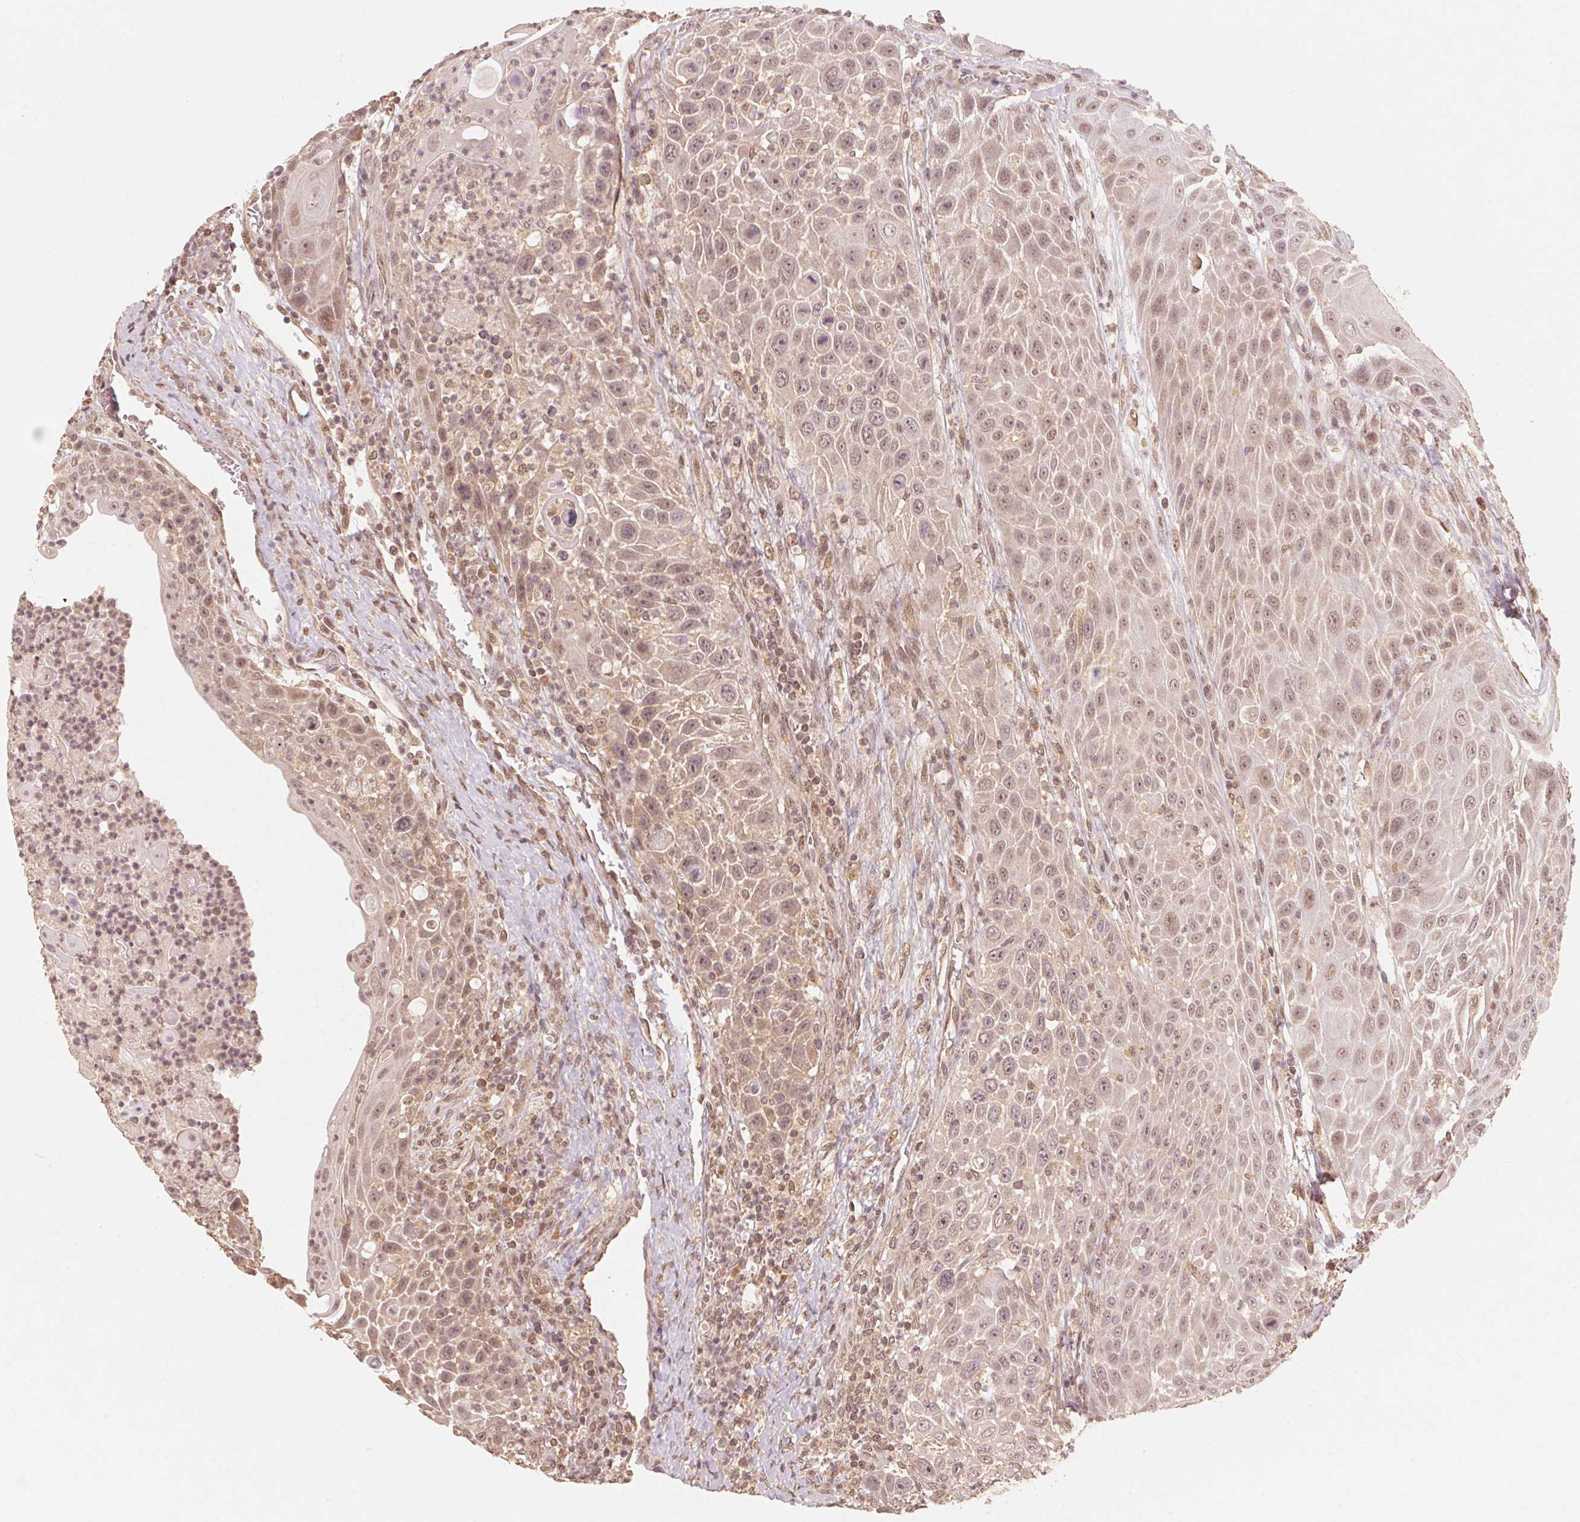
{"staining": {"intensity": "weak", "quantity": ">75%", "location": "cytoplasmic/membranous,nuclear"}, "tissue": "head and neck cancer", "cell_type": "Tumor cells", "image_type": "cancer", "snomed": [{"axis": "morphology", "description": "Squamous cell carcinoma, NOS"}, {"axis": "topography", "description": "Head-Neck"}], "caption": "This is a micrograph of immunohistochemistry staining of head and neck squamous cell carcinoma, which shows weak expression in the cytoplasmic/membranous and nuclear of tumor cells.", "gene": "C2orf73", "patient": {"sex": "male", "age": 69}}